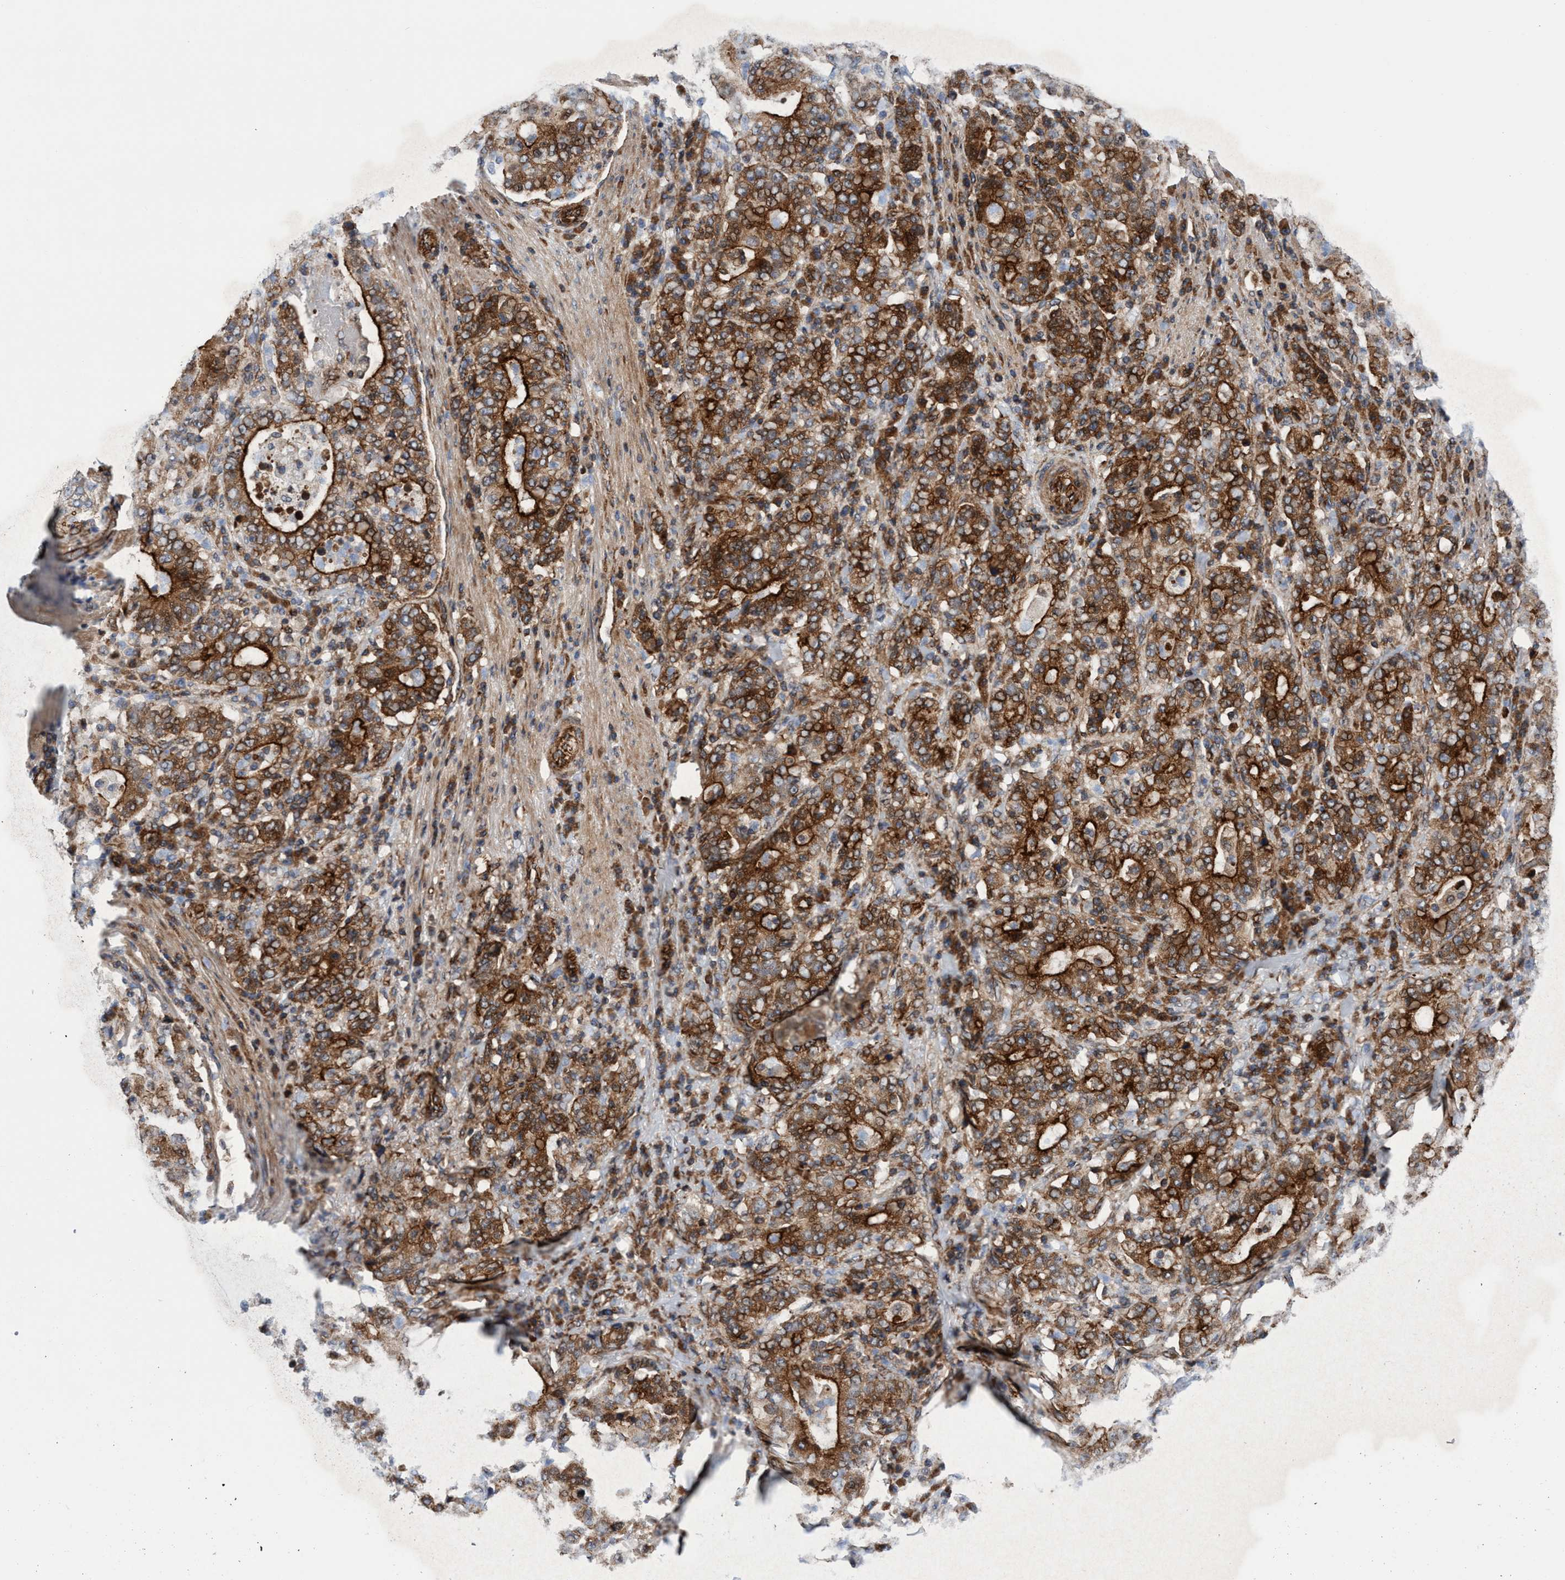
{"staining": {"intensity": "strong", "quantity": ">75%", "location": "cytoplasmic/membranous"}, "tissue": "stomach cancer", "cell_type": "Tumor cells", "image_type": "cancer", "snomed": [{"axis": "morphology", "description": "Normal tissue, NOS"}, {"axis": "morphology", "description": "Adenocarcinoma, NOS"}, {"axis": "topography", "description": "Stomach, upper"}, {"axis": "topography", "description": "Stomach"}], "caption": "Immunohistochemistry (IHC) (DAB (3,3'-diaminobenzidine)) staining of human stomach cancer (adenocarcinoma) displays strong cytoplasmic/membranous protein staining in approximately >75% of tumor cells.", "gene": "MCM3AP", "patient": {"sex": "male", "age": 59}}